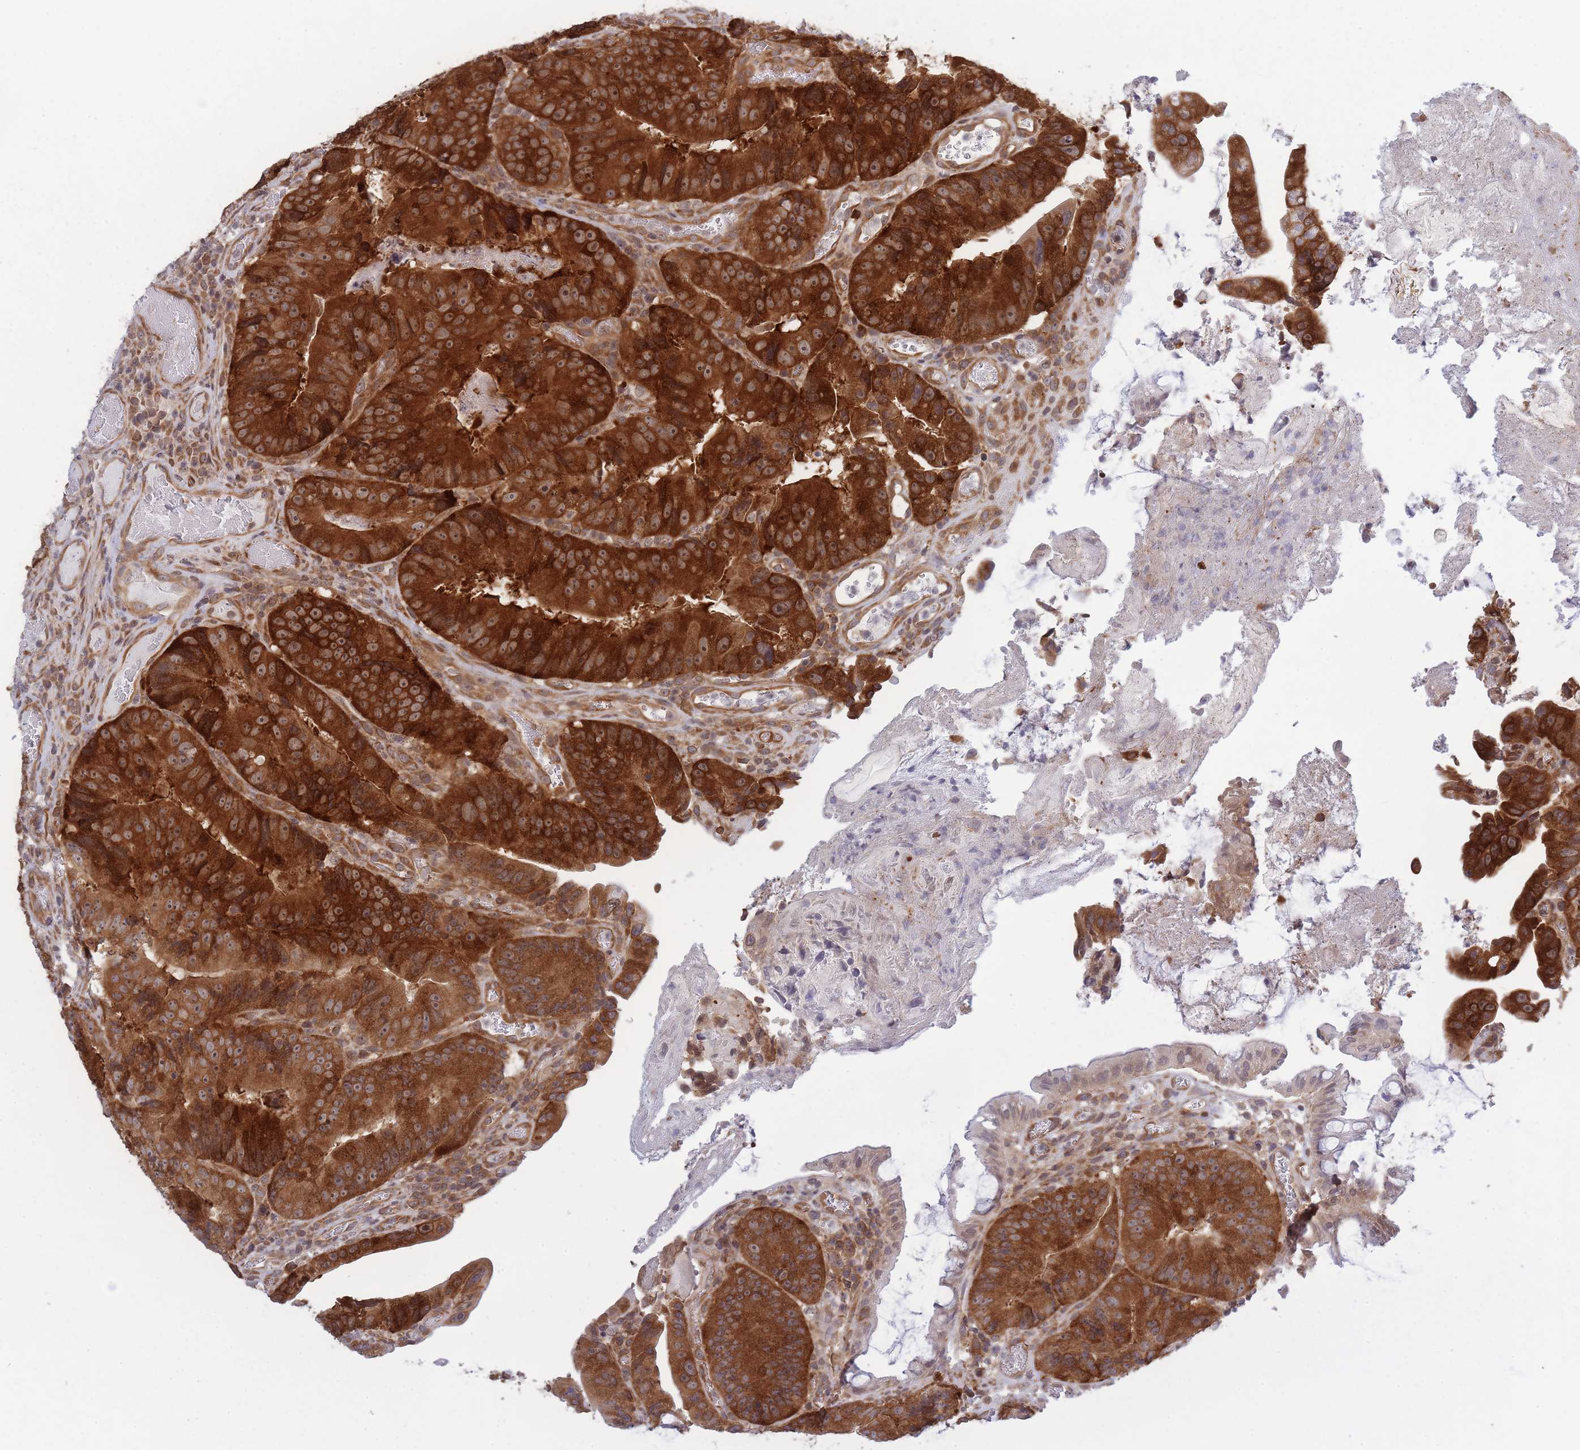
{"staining": {"intensity": "strong", "quantity": ">75%", "location": "cytoplasmic/membranous"}, "tissue": "colorectal cancer", "cell_type": "Tumor cells", "image_type": "cancer", "snomed": [{"axis": "morphology", "description": "Adenocarcinoma, NOS"}, {"axis": "topography", "description": "Colon"}], "caption": "DAB (3,3'-diaminobenzidine) immunohistochemical staining of human adenocarcinoma (colorectal) demonstrates strong cytoplasmic/membranous protein staining in approximately >75% of tumor cells.", "gene": "CCDC124", "patient": {"sex": "female", "age": 86}}